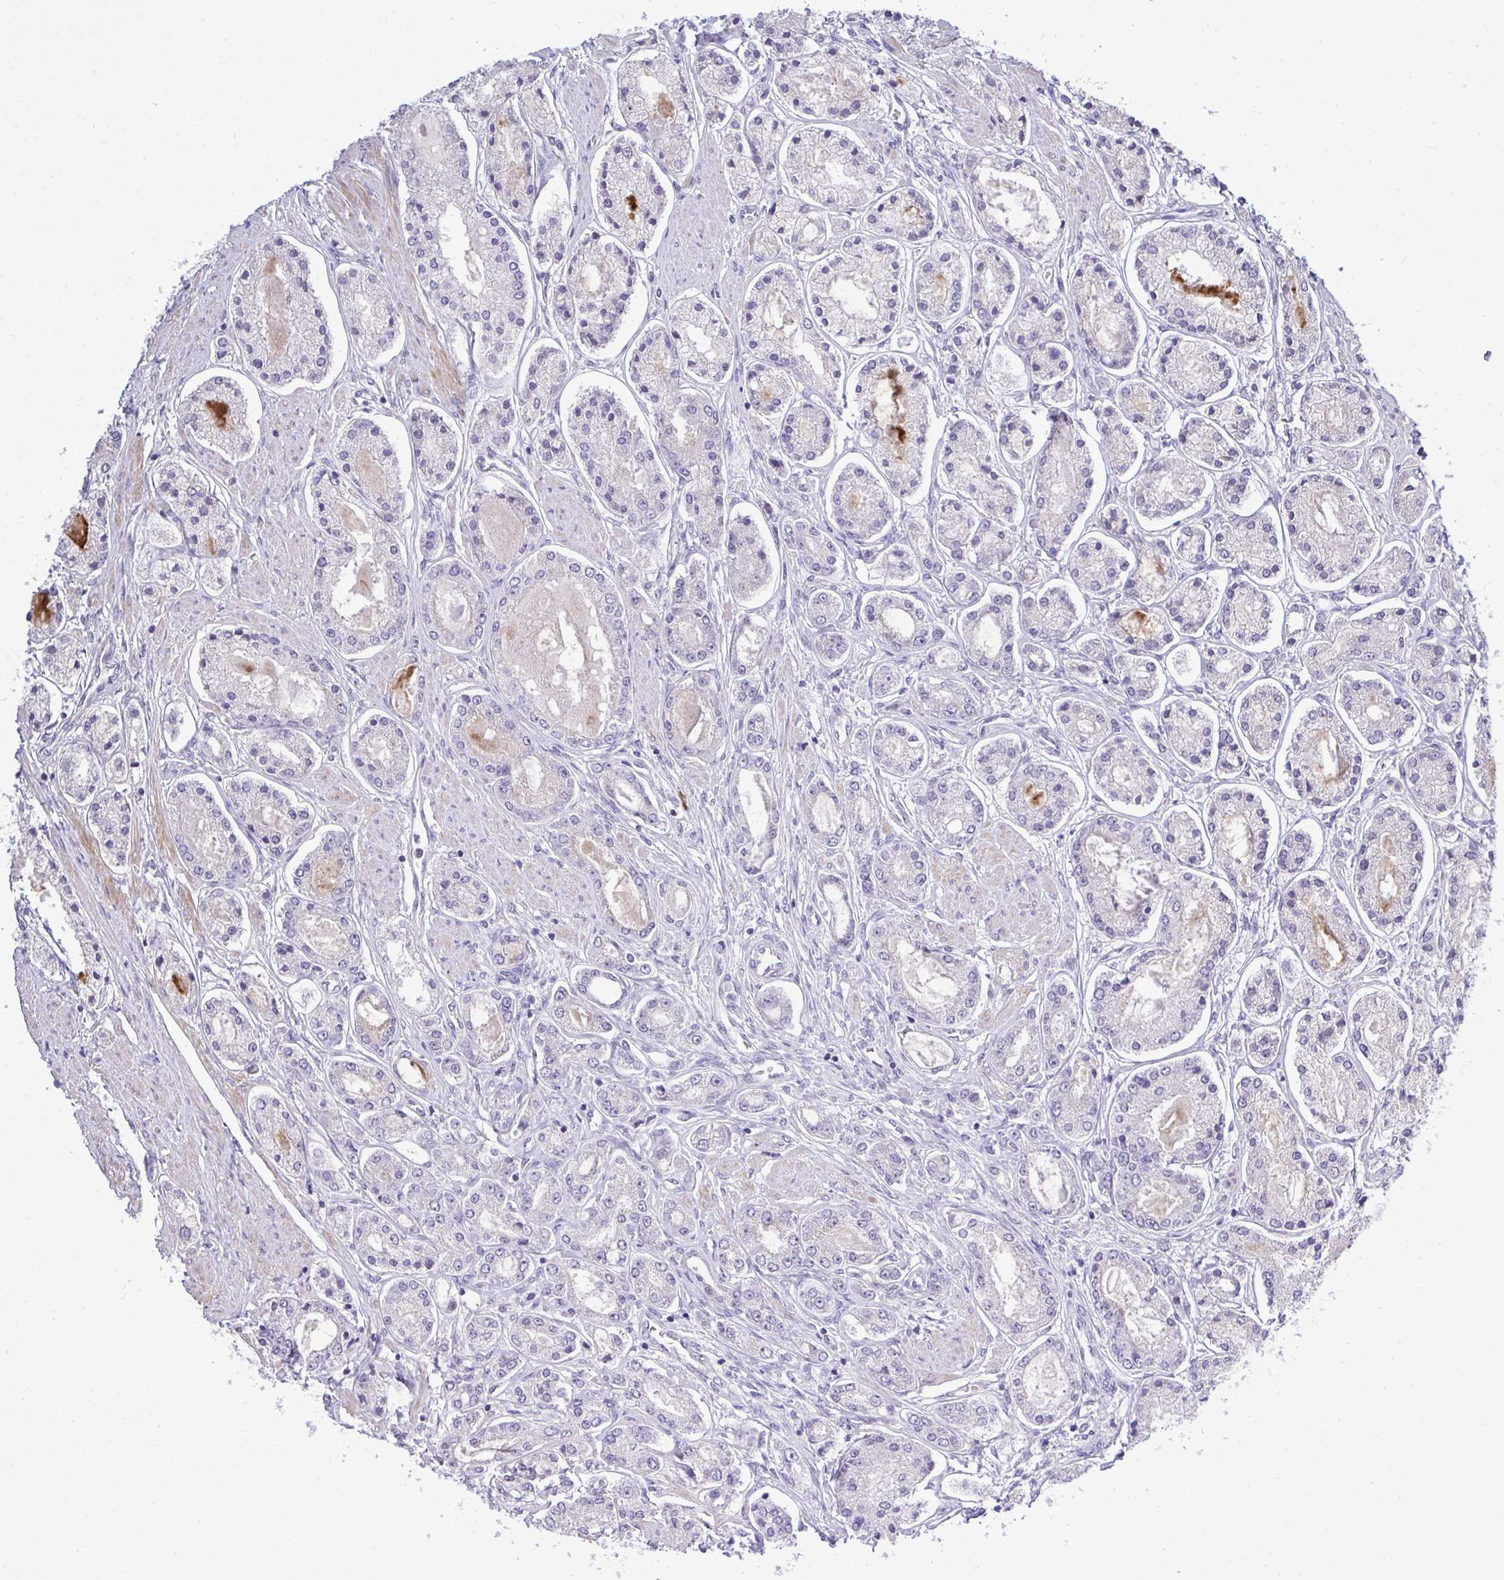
{"staining": {"intensity": "negative", "quantity": "none", "location": "none"}, "tissue": "prostate cancer", "cell_type": "Tumor cells", "image_type": "cancer", "snomed": [{"axis": "morphology", "description": "Adenocarcinoma, High grade"}, {"axis": "topography", "description": "Prostate"}], "caption": "There is no significant positivity in tumor cells of prostate adenocarcinoma (high-grade). (Stains: DAB immunohistochemistry (IHC) with hematoxylin counter stain, Microscopy: brightfield microscopy at high magnification).", "gene": "HMBOX1", "patient": {"sex": "male", "age": 66}}